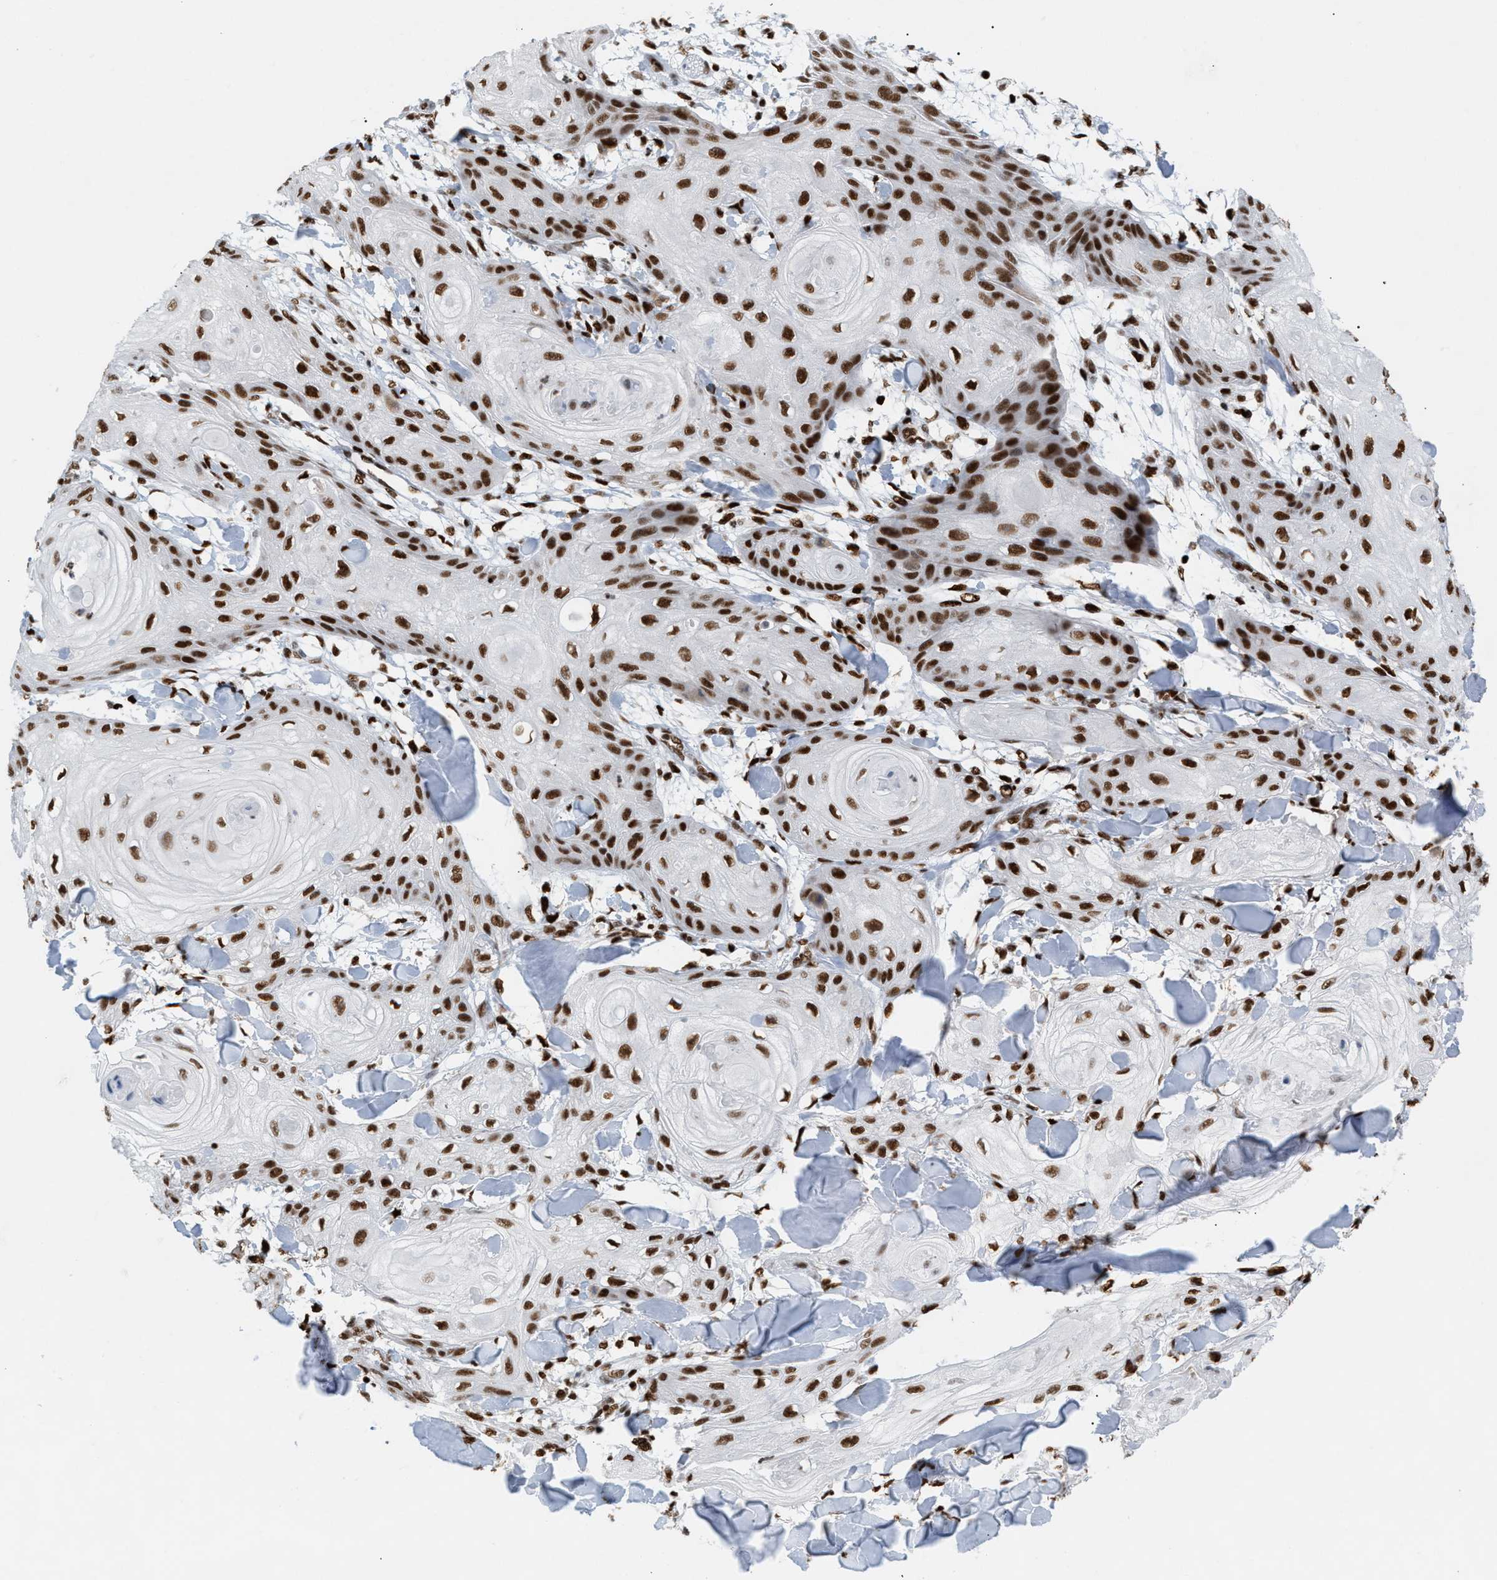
{"staining": {"intensity": "strong", "quantity": ">75%", "location": "nuclear"}, "tissue": "skin cancer", "cell_type": "Tumor cells", "image_type": "cancer", "snomed": [{"axis": "morphology", "description": "Squamous cell carcinoma, NOS"}, {"axis": "topography", "description": "Skin"}], "caption": "High-magnification brightfield microscopy of skin cancer stained with DAB (brown) and counterstained with hematoxylin (blue). tumor cells exhibit strong nuclear positivity is appreciated in about>75% of cells. The staining was performed using DAB (3,3'-diaminobenzidine) to visualize the protein expression in brown, while the nuclei were stained in blue with hematoxylin (Magnification: 20x).", "gene": "RNASEK-C17orf49", "patient": {"sex": "male", "age": 74}}